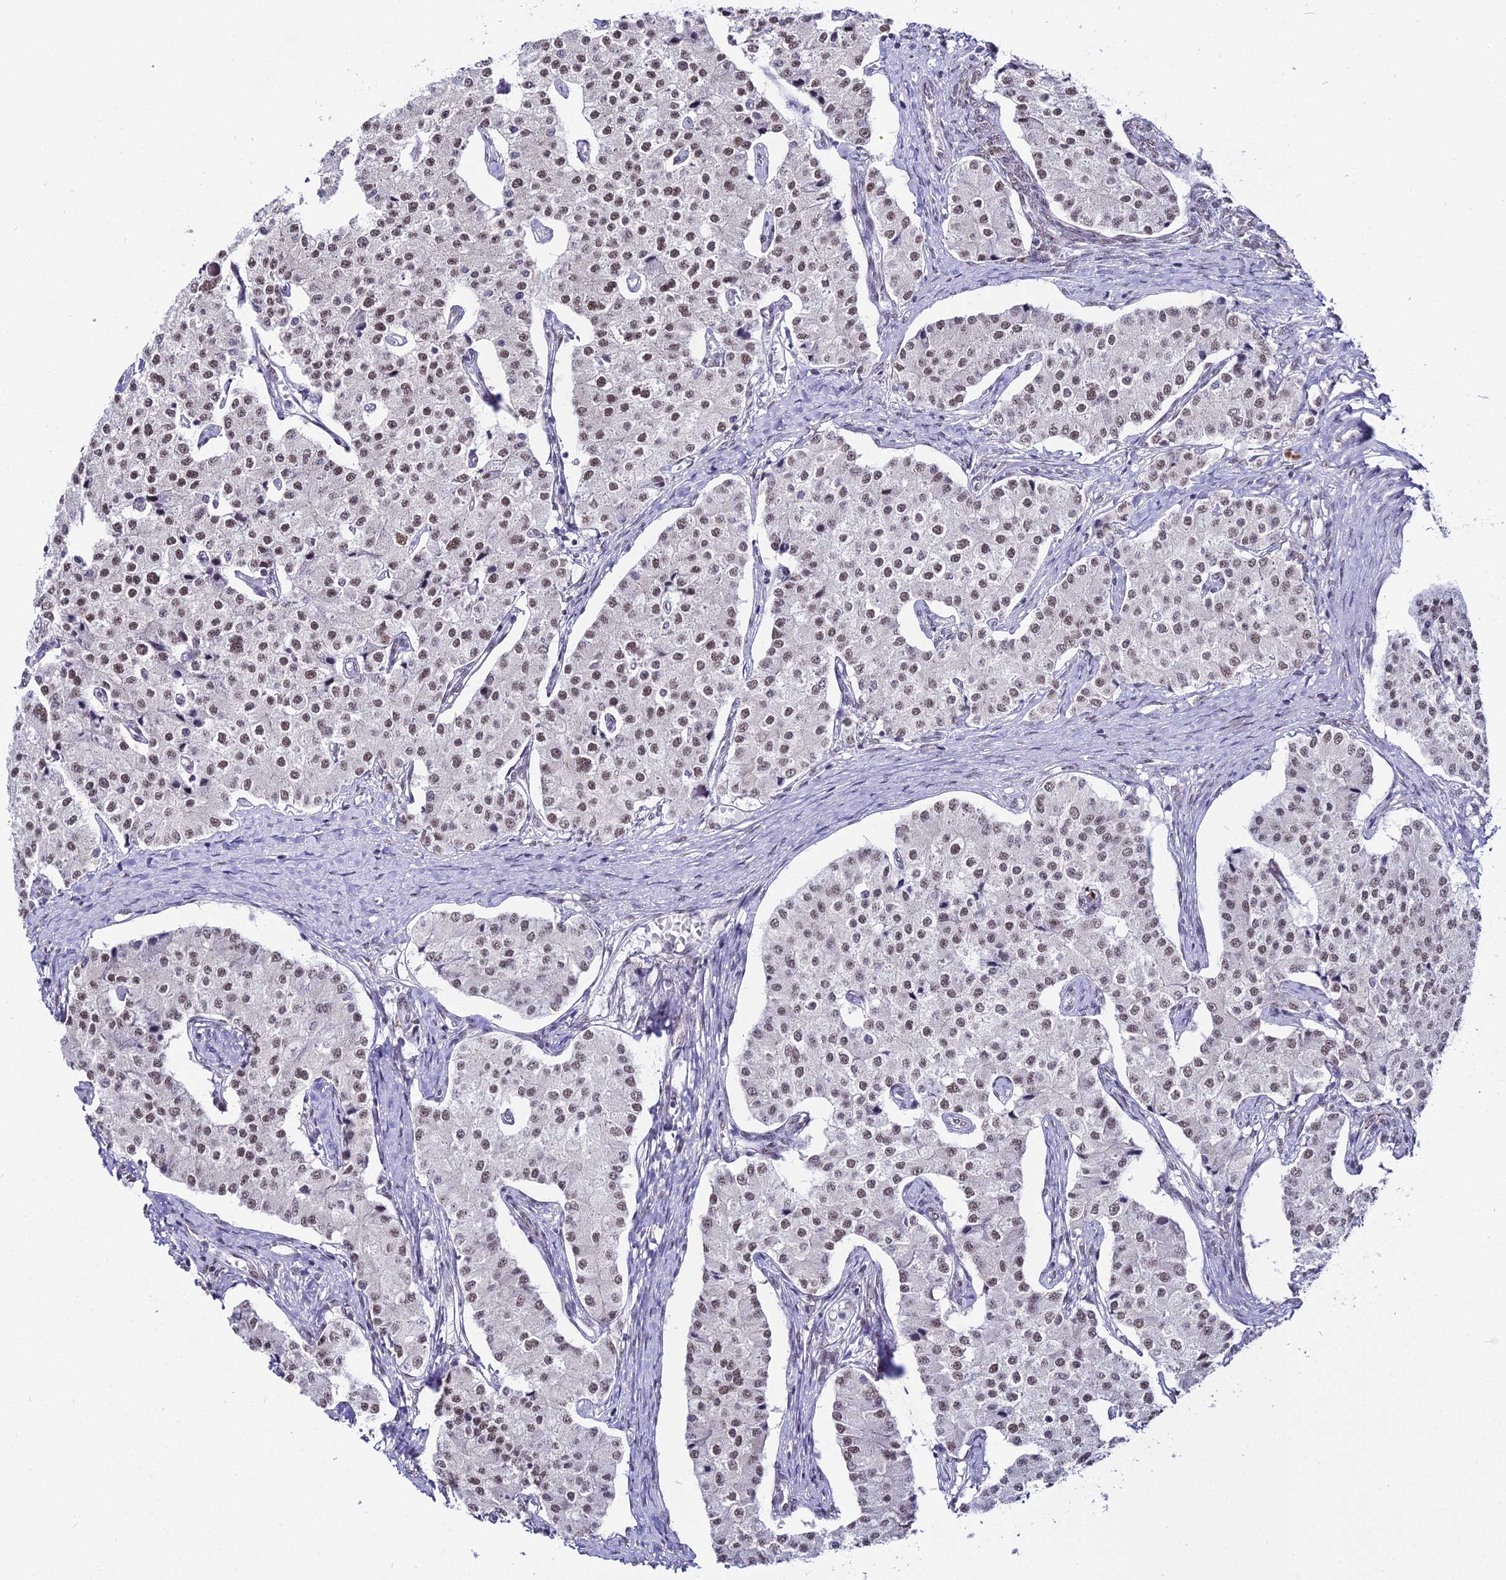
{"staining": {"intensity": "weak", "quantity": ">75%", "location": "nuclear"}, "tissue": "carcinoid", "cell_type": "Tumor cells", "image_type": "cancer", "snomed": [{"axis": "morphology", "description": "Carcinoid, malignant, NOS"}, {"axis": "topography", "description": "Colon"}], "caption": "Protein staining by IHC exhibits weak nuclear staining in about >75% of tumor cells in carcinoid.", "gene": "RBM12", "patient": {"sex": "female", "age": 52}}